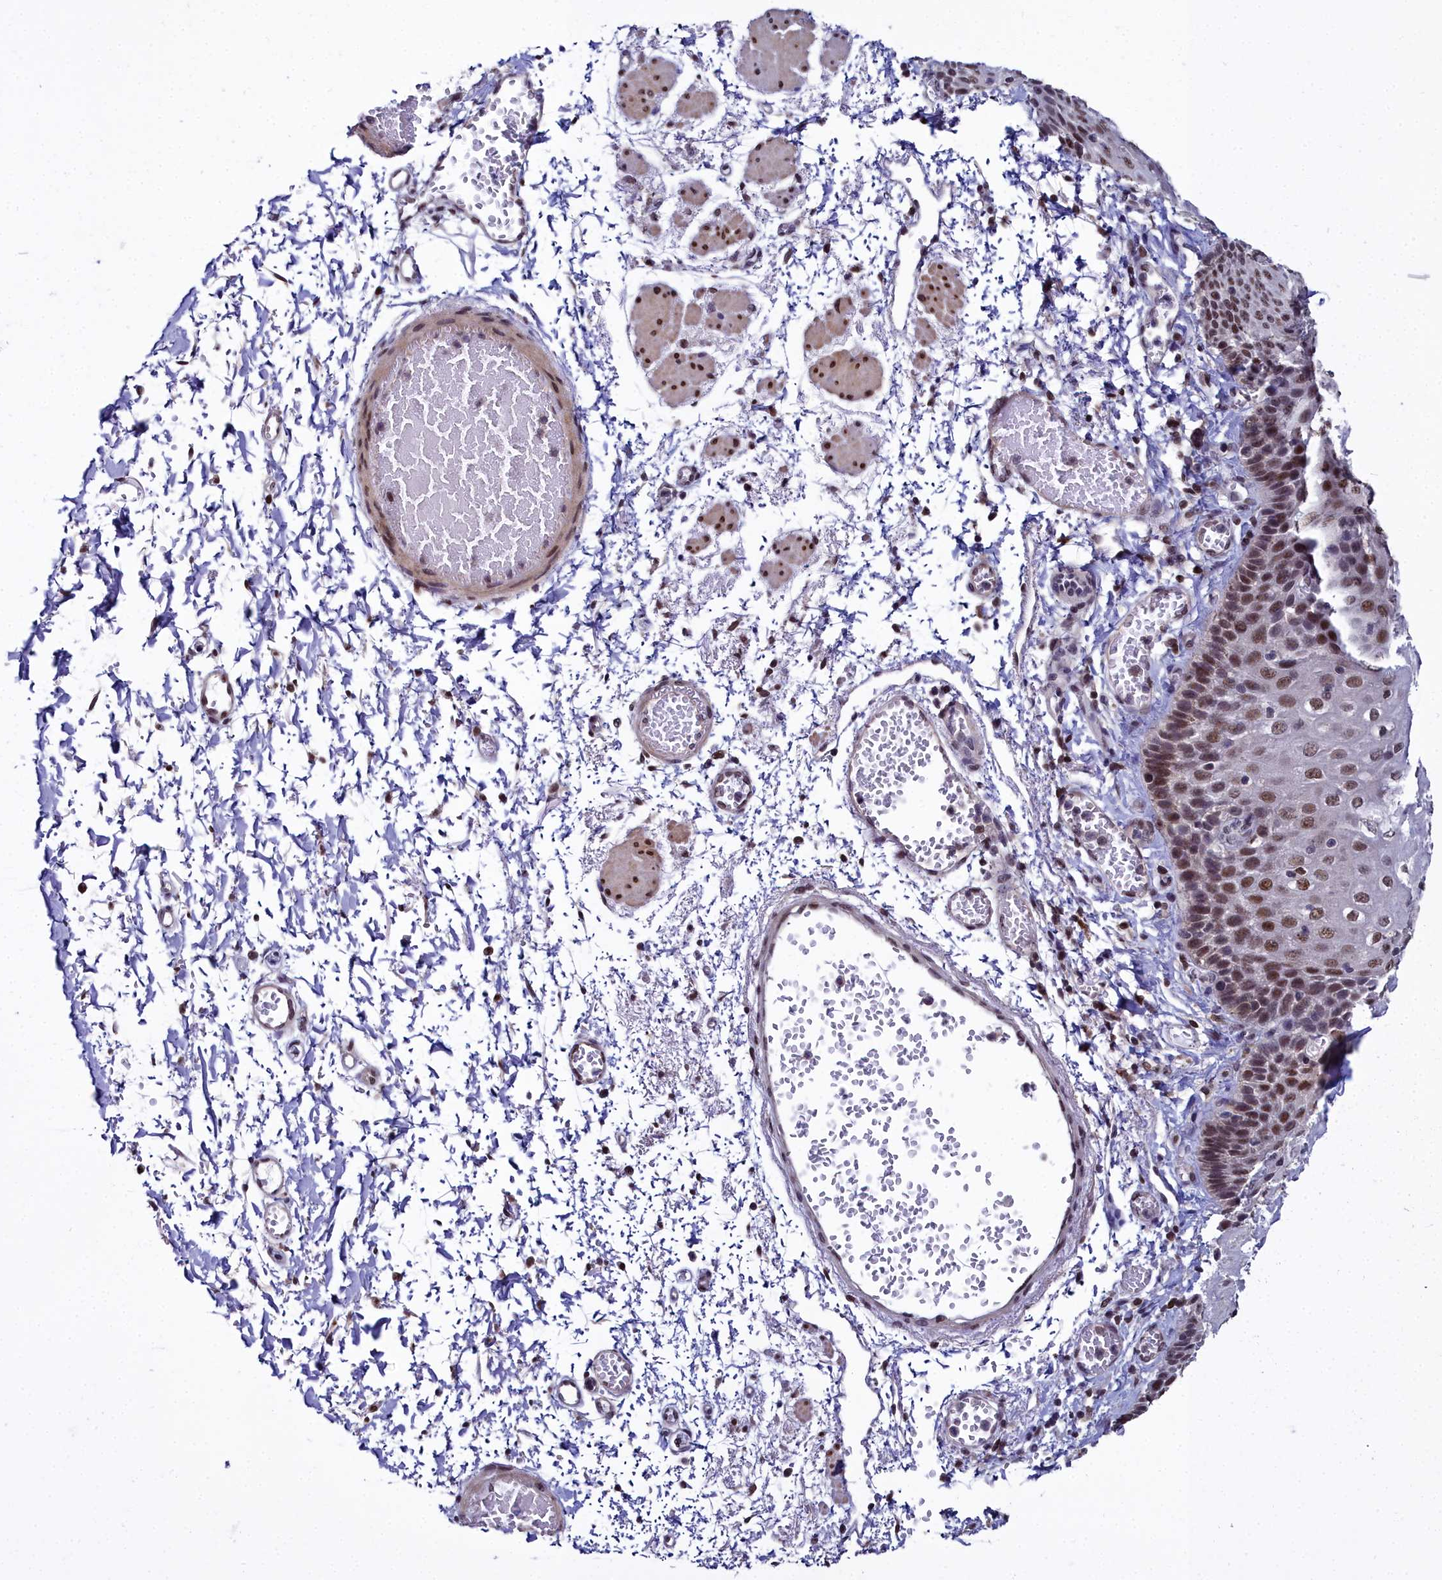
{"staining": {"intensity": "moderate", "quantity": ">75%", "location": "nuclear"}, "tissue": "esophagus", "cell_type": "Squamous epithelial cells", "image_type": "normal", "snomed": [{"axis": "morphology", "description": "Normal tissue, NOS"}, {"axis": "topography", "description": "Esophagus"}], "caption": "Protein staining shows moderate nuclear expression in approximately >75% of squamous epithelial cells in normal esophagus.", "gene": "CCDC97", "patient": {"sex": "male", "age": 81}}